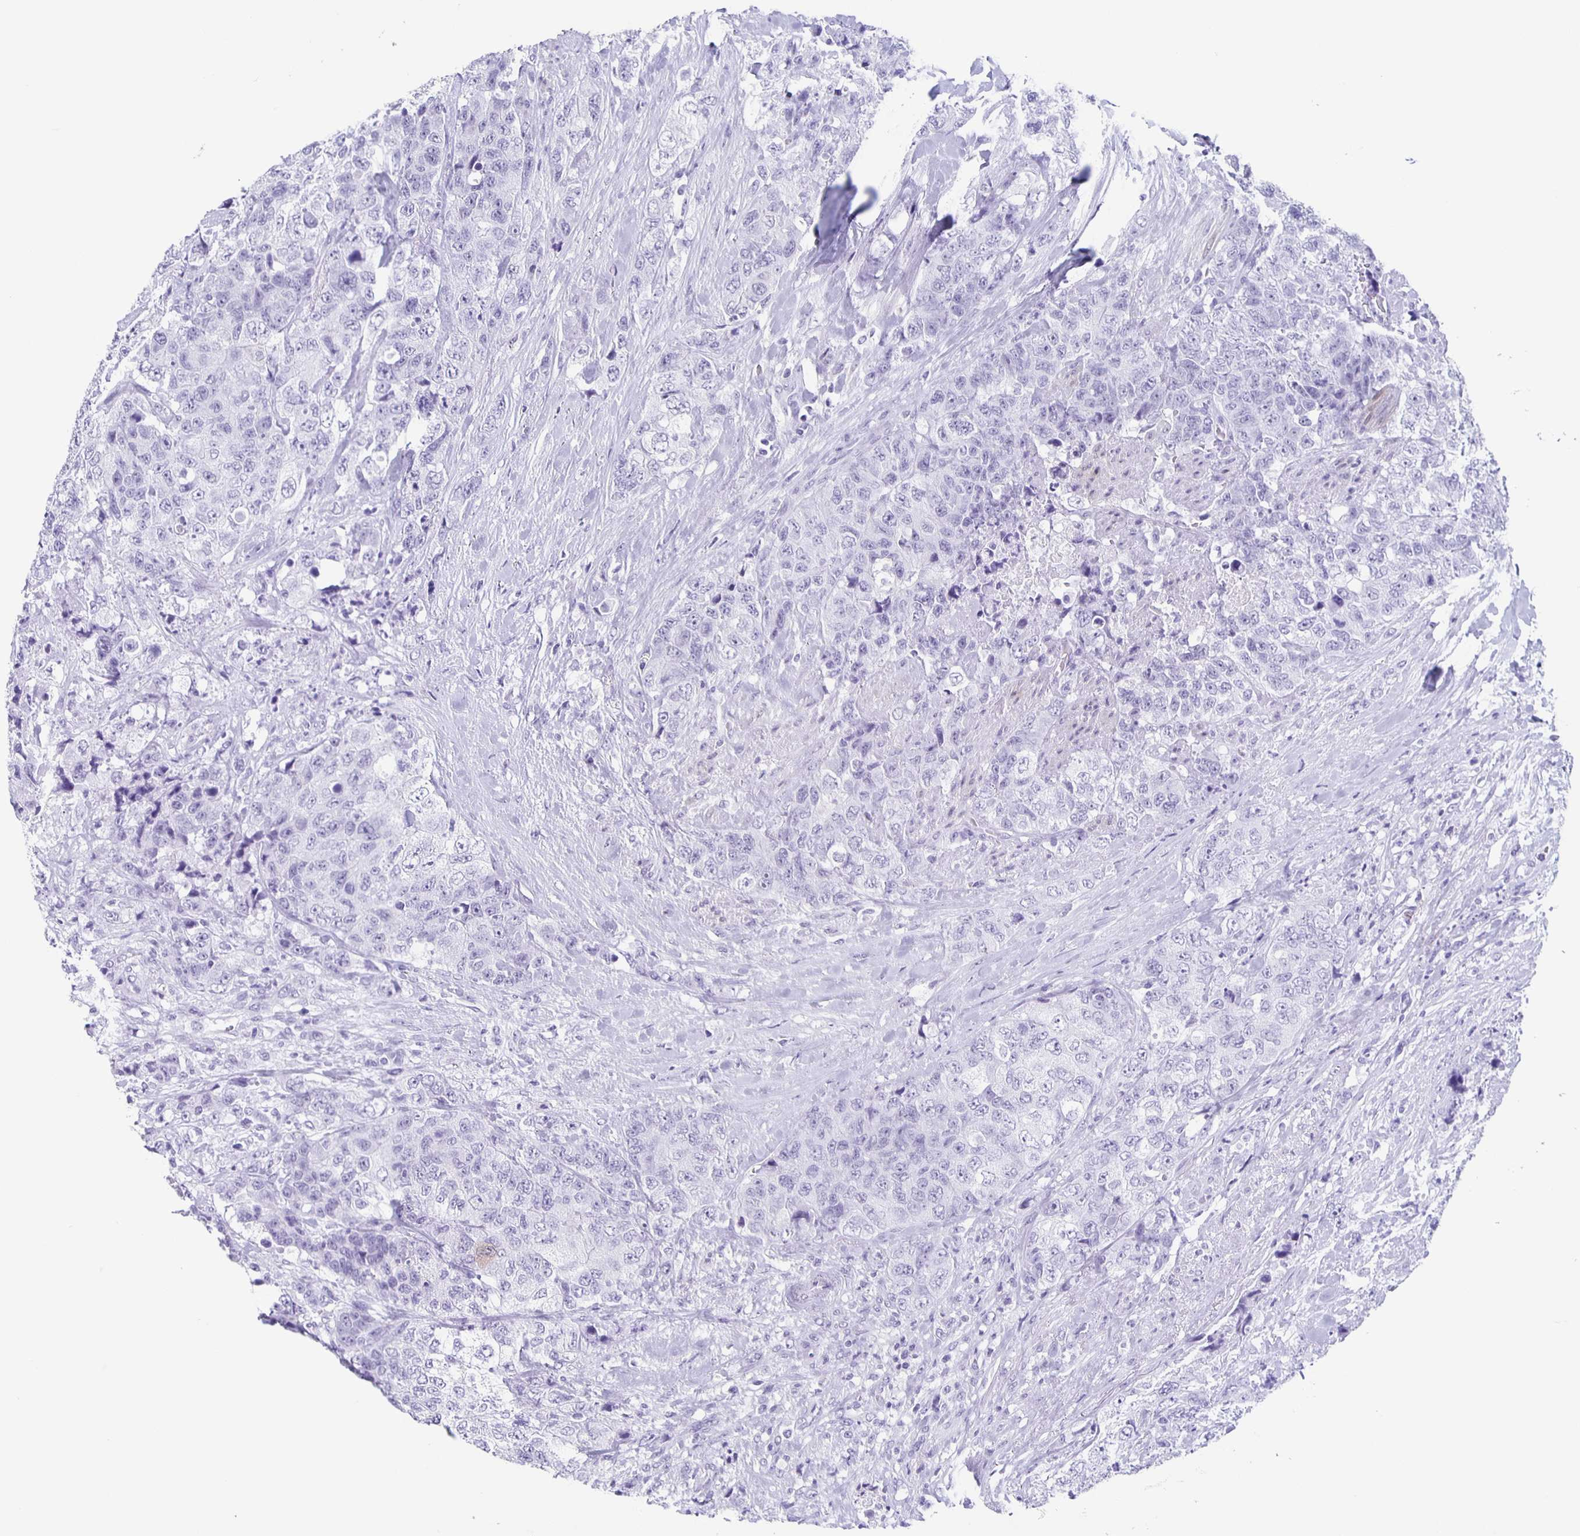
{"staining": {"intensity": "negative", "quantity": "none", "location": "none"}, "tissue": "urothelial cancer", "cell_type": "Tumor cells", "image_type": "cancer", "snomed": [{"axis": "morphology", "description": "Urothelial carcinoma, High grade"}, {"axis": "topography", "description": "Urinary bladder"}], "caption": "Tumor cells show no significant protein staining in urothelial cancer.", "gene": "TPPP", "patient": {"sex": "female", "age": 78}}